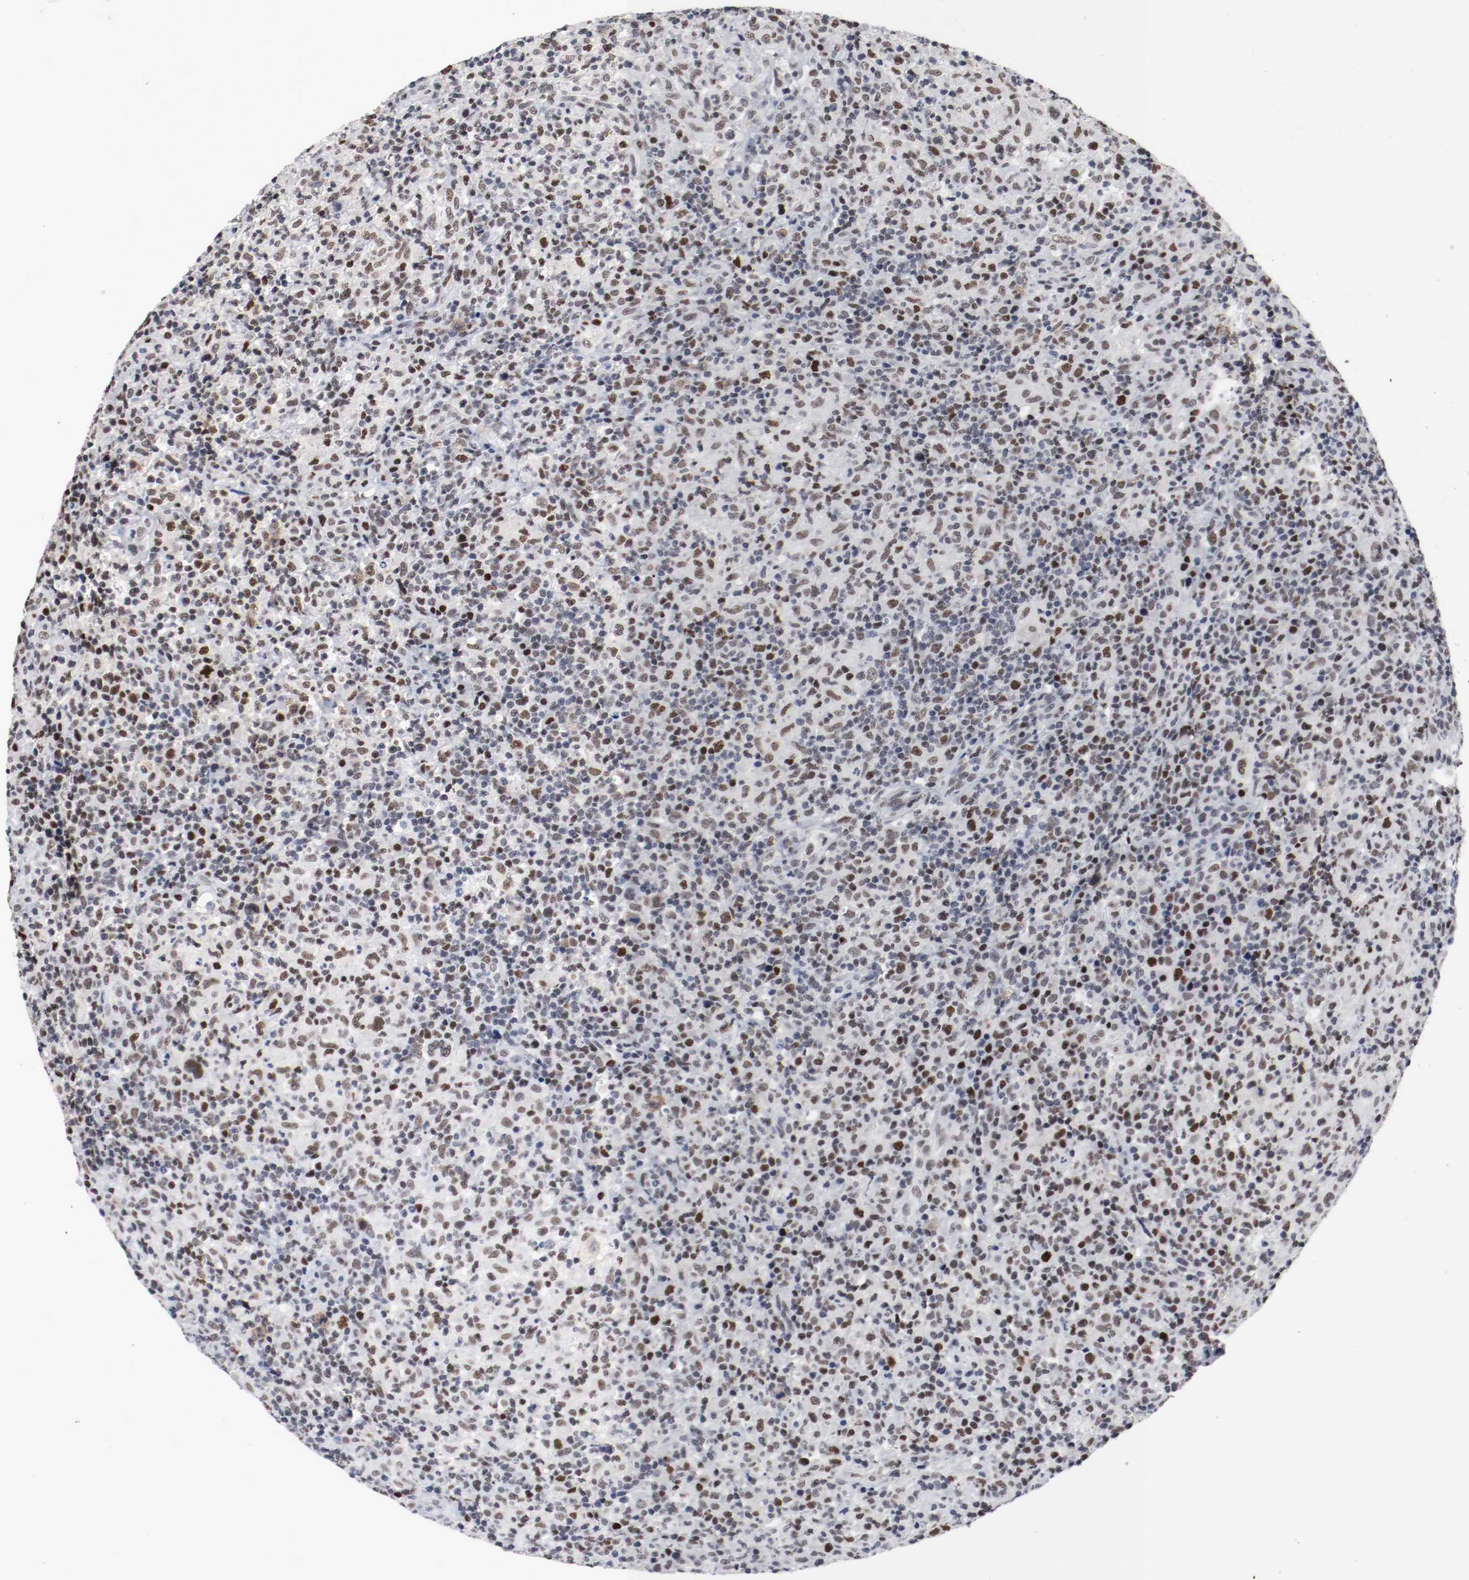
{"staining": {"intensity": "moderate", "quantity": "25%-75%", "location": "nuclear"}, "tissue": "lymphoma", "cell_type": "Tumor cells", "image_type": "cancer", "snomed": [{"axis": "morphology", "description": "Hodgkin's disease, NOS"}, {"axis": "topography", "description": "Lymph node"}], "caption": "The photomicrograph demonstrates a brown stain indicating the presence of a protein in the nuclear of tumor cells in Hodgkin's disease.", "gene": "MEF2D", "patient": {"sex": "male", "age": 65}}